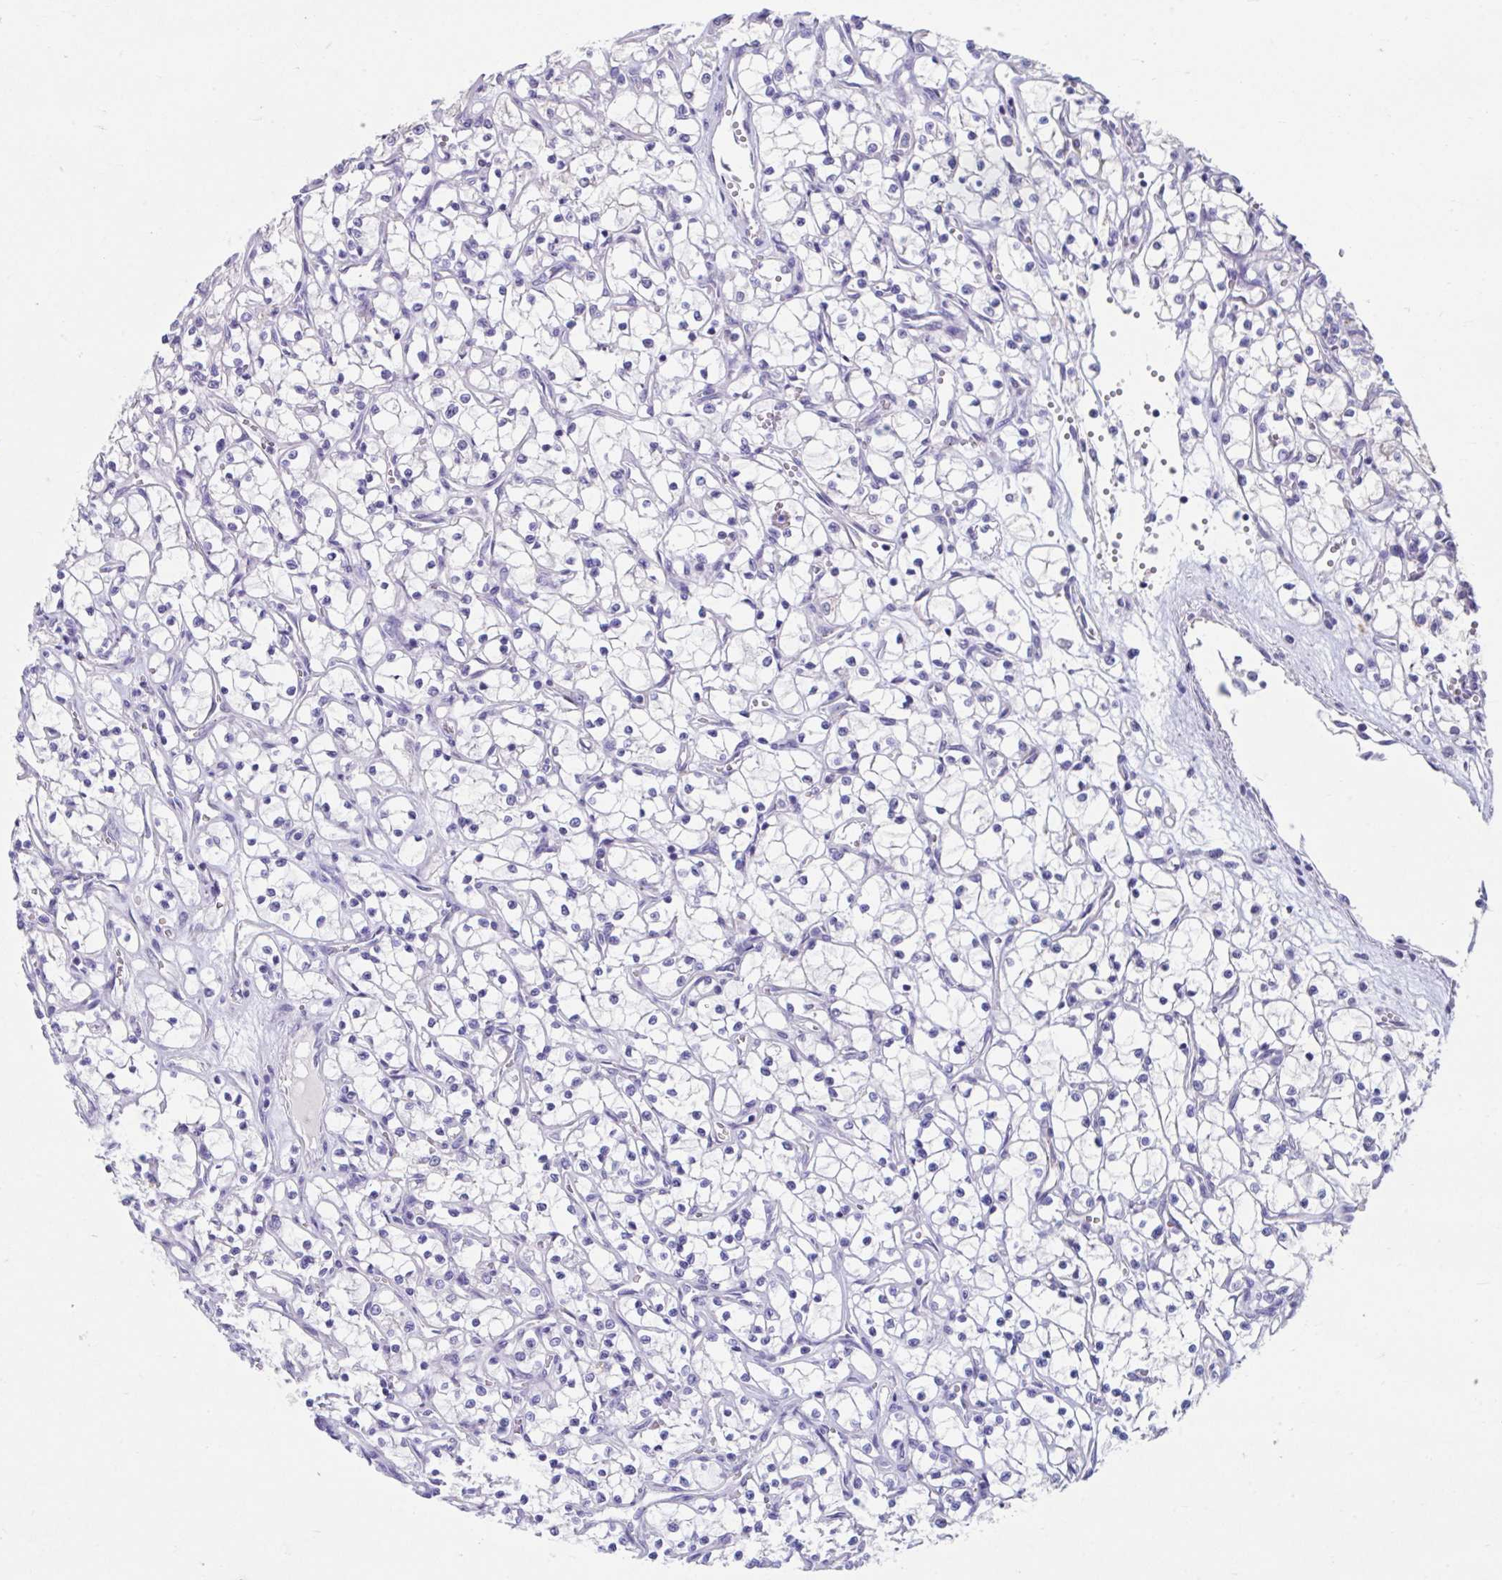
{"staining": {"intensity": "negative", "quantity": "none", "location": "none"}, "tissue": "renal cancer", "cell_type": "Tumor cells", "image_type": "cancer", "snomed": [{"axis": "morphology", "description": "Adenocarcinoma, NOS"}, {"axis": "topography", "description": "Kidney"}], "caption": "Renal adenocarcinoma stained for a protein using IHC displays no positivity tumor cells.", "gene": "GPR162", "patient": {"sex": "female", "age": 69}}